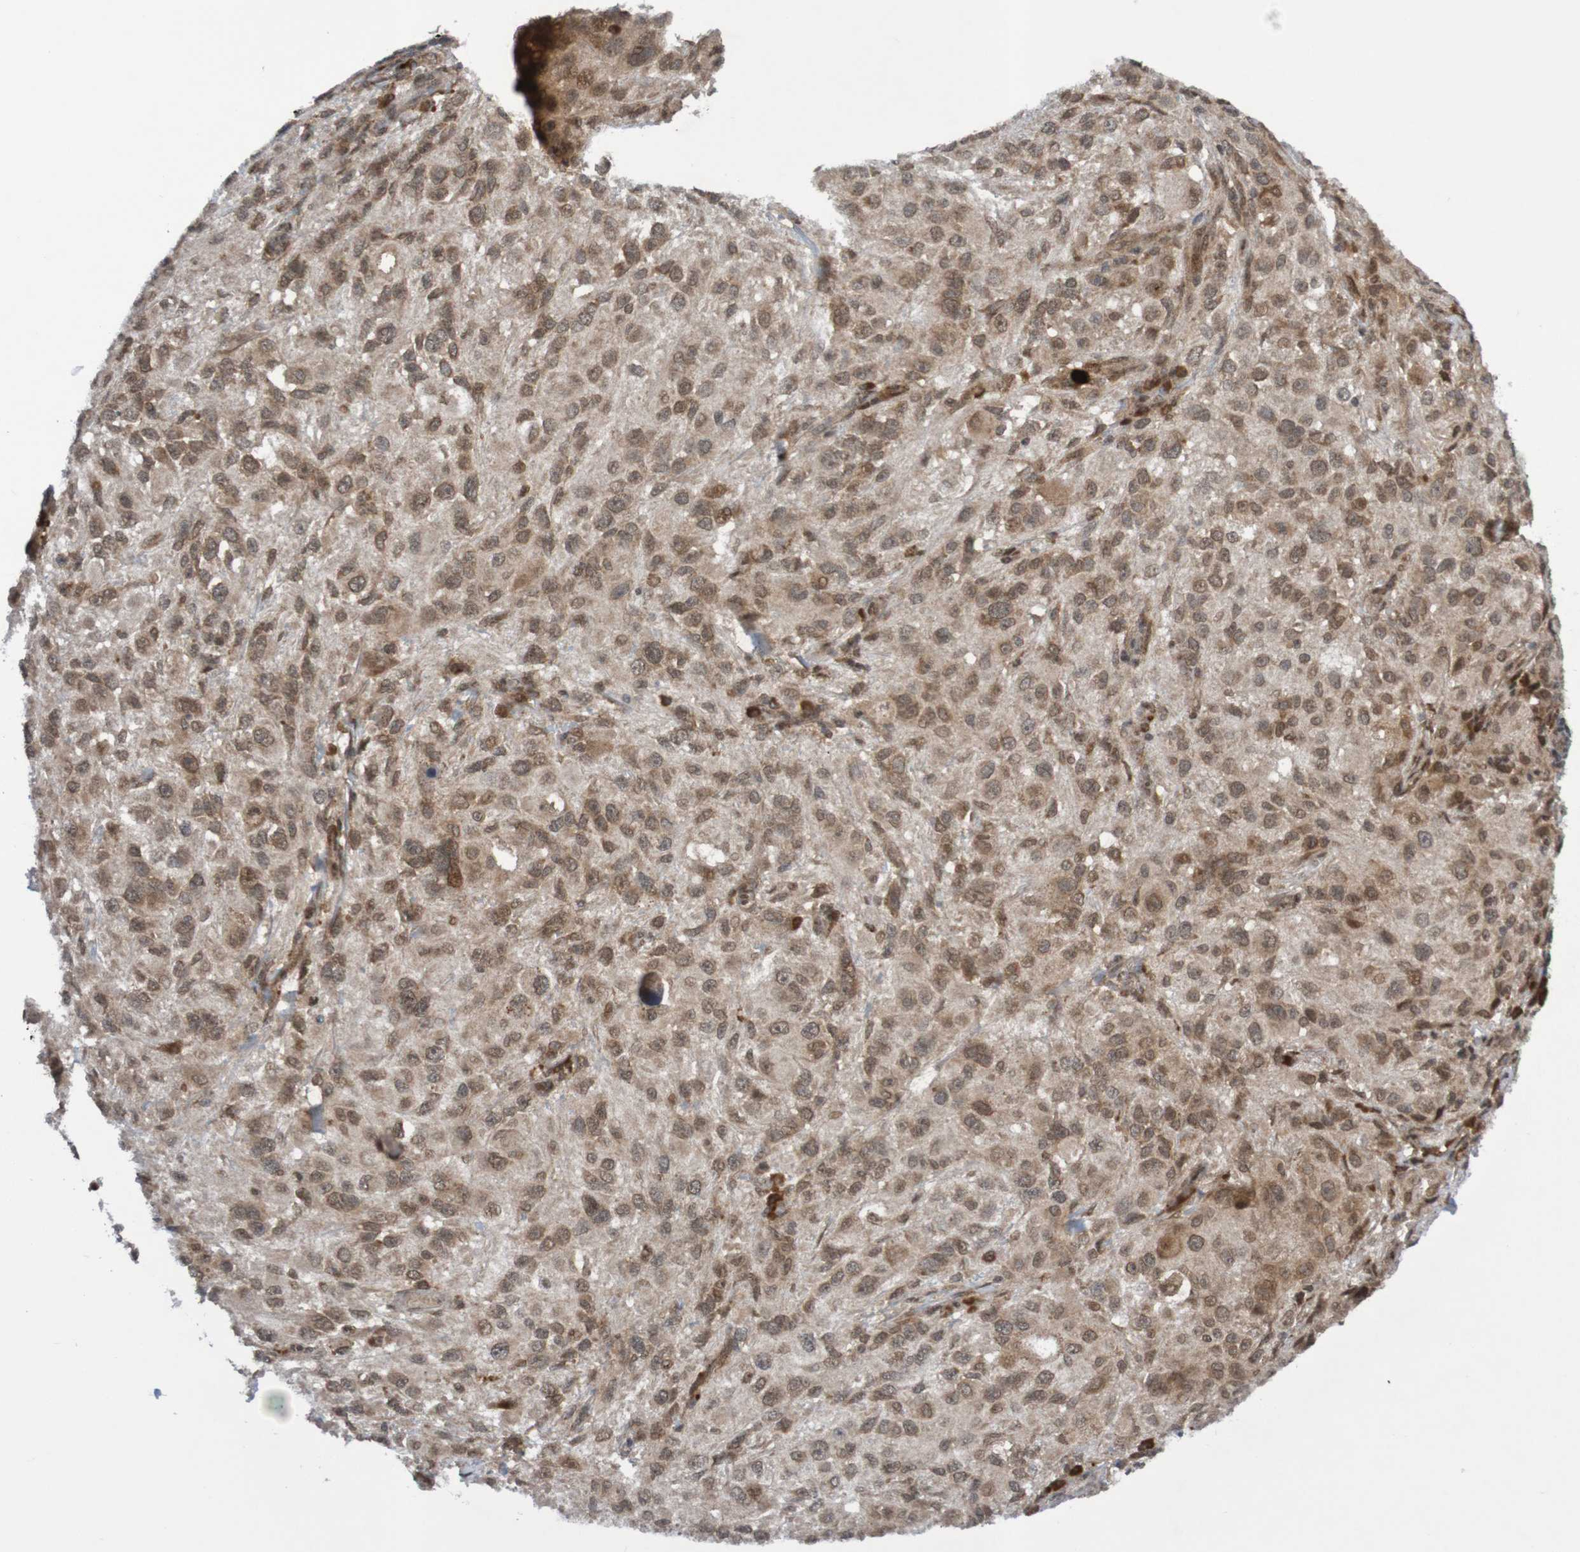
{"staining": {"intensity": "weak", "quantity": ">75%", "location": "cytoplasmic/membranous,nuclear"}, "tissue": "melanoma", "cell_type": "Tumor cells", "image_type": "cancer", "snomed": [{"axis": "morphology", "description": "Necrosis, NOS"}, {"axis": "morphology", "description": "Malignant melanoma, NOS"}, {"axis": "topography", "description": "Skin"}], "caption": "An immunohistochemistry (IHC) histopathology image of tumor tissue is shown. Protein staining in brown highlights weak cytoplasmic/membranous and nuclear positivity in melanoma within tumor cells. (DAB IHC, brown staining for protein, blue staining for nuclei).", "gene": "ITLN1", "patient": {"sex": "female", "age": 87}}